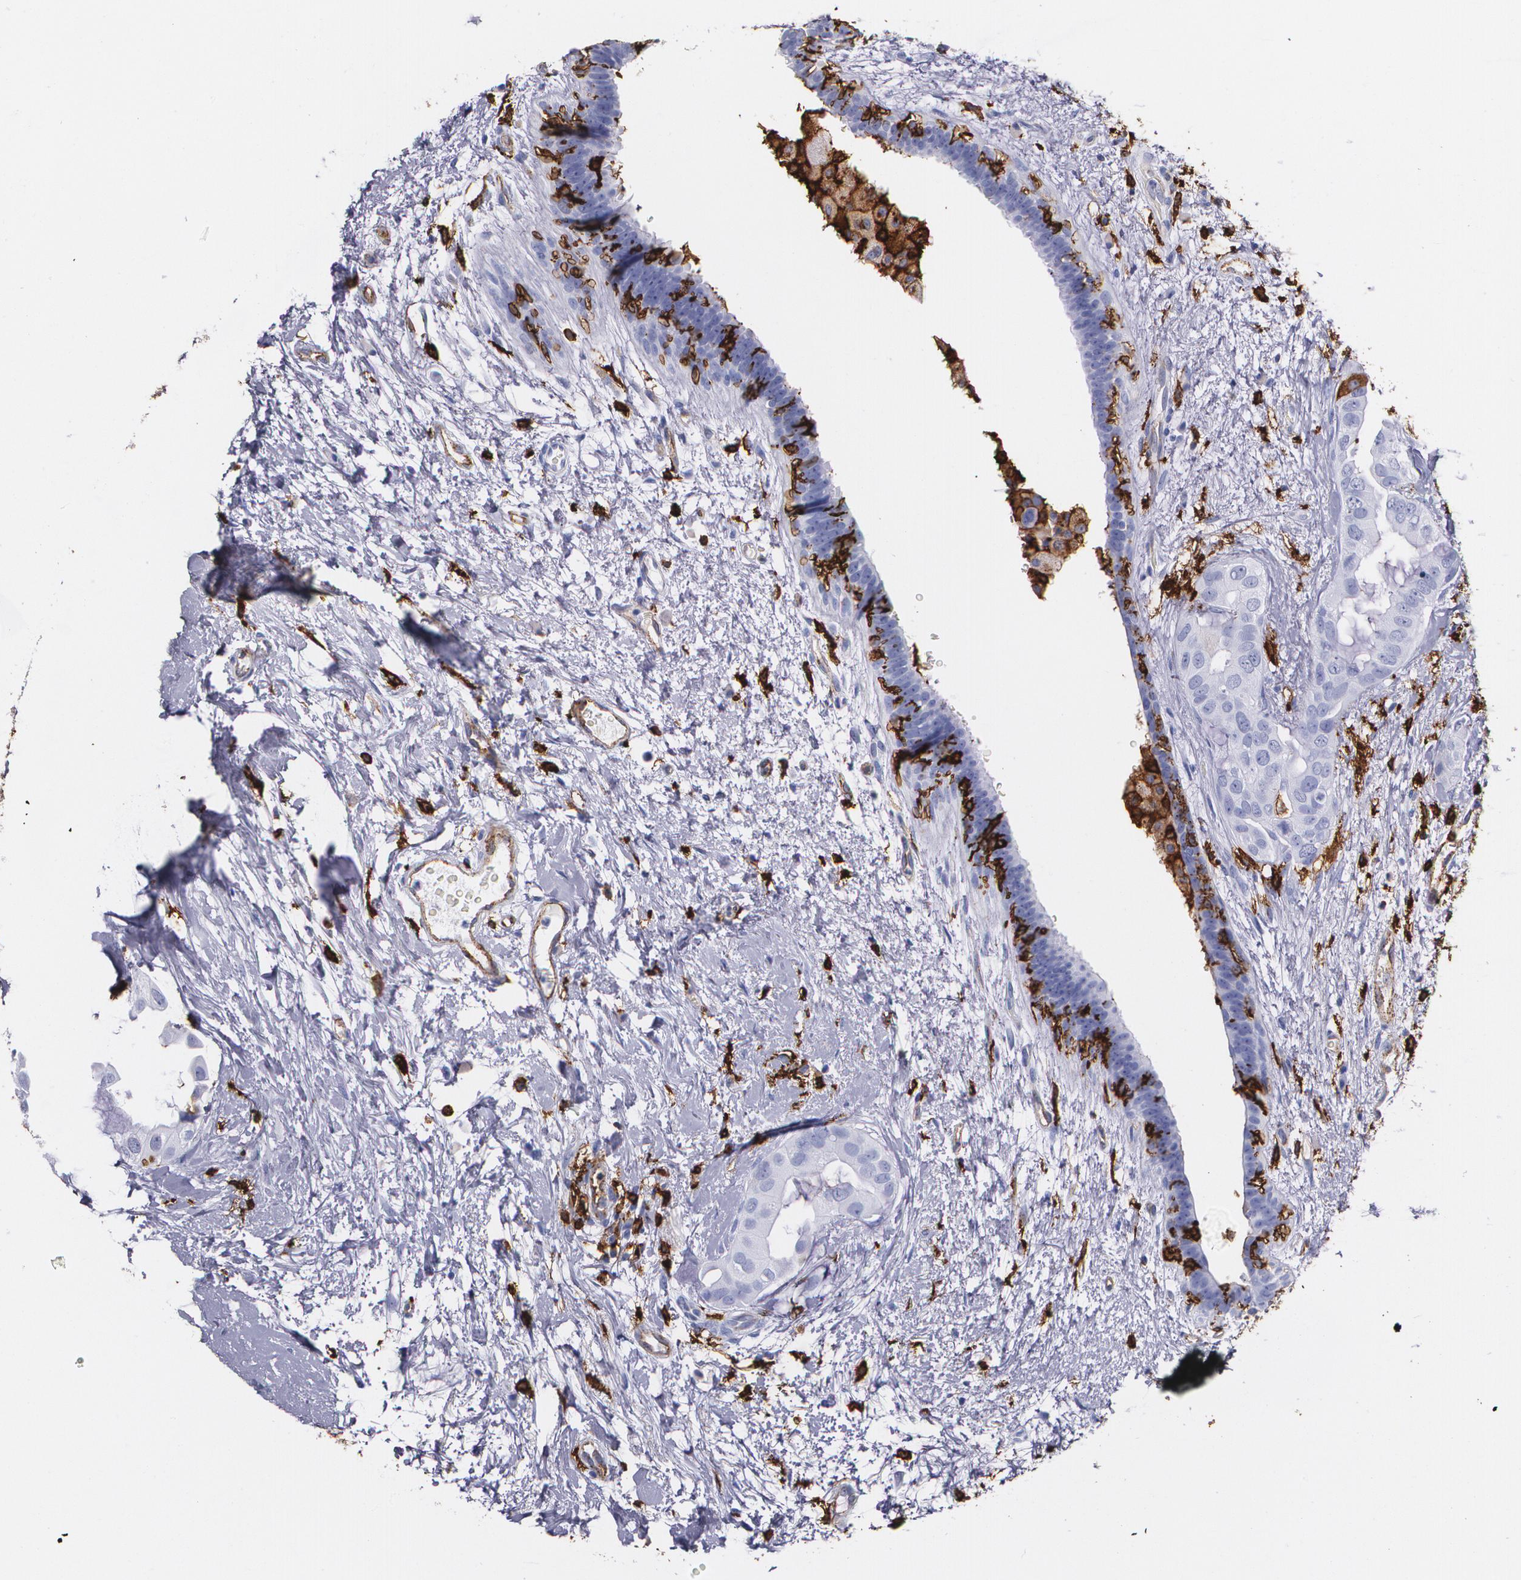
{"staining": {"intensity": "weak", "quantity": "<25%", "location": "cytoplasmic/membranous"}, "tissue": "breast cancer", "cell_type": "Tumor cells", "image_type": "cancer", "snomed": [{"axis": "morphology", "description": "Duct carcinoma"}, {"axis": "topography", "description": "Breast"}], "caption": "Image shows no significant protein staining in tumor cells of invasive ductal carcinoma (breast).", "gene": "HLA-DRA", "patient": {"sex": "female", "age": 40}}